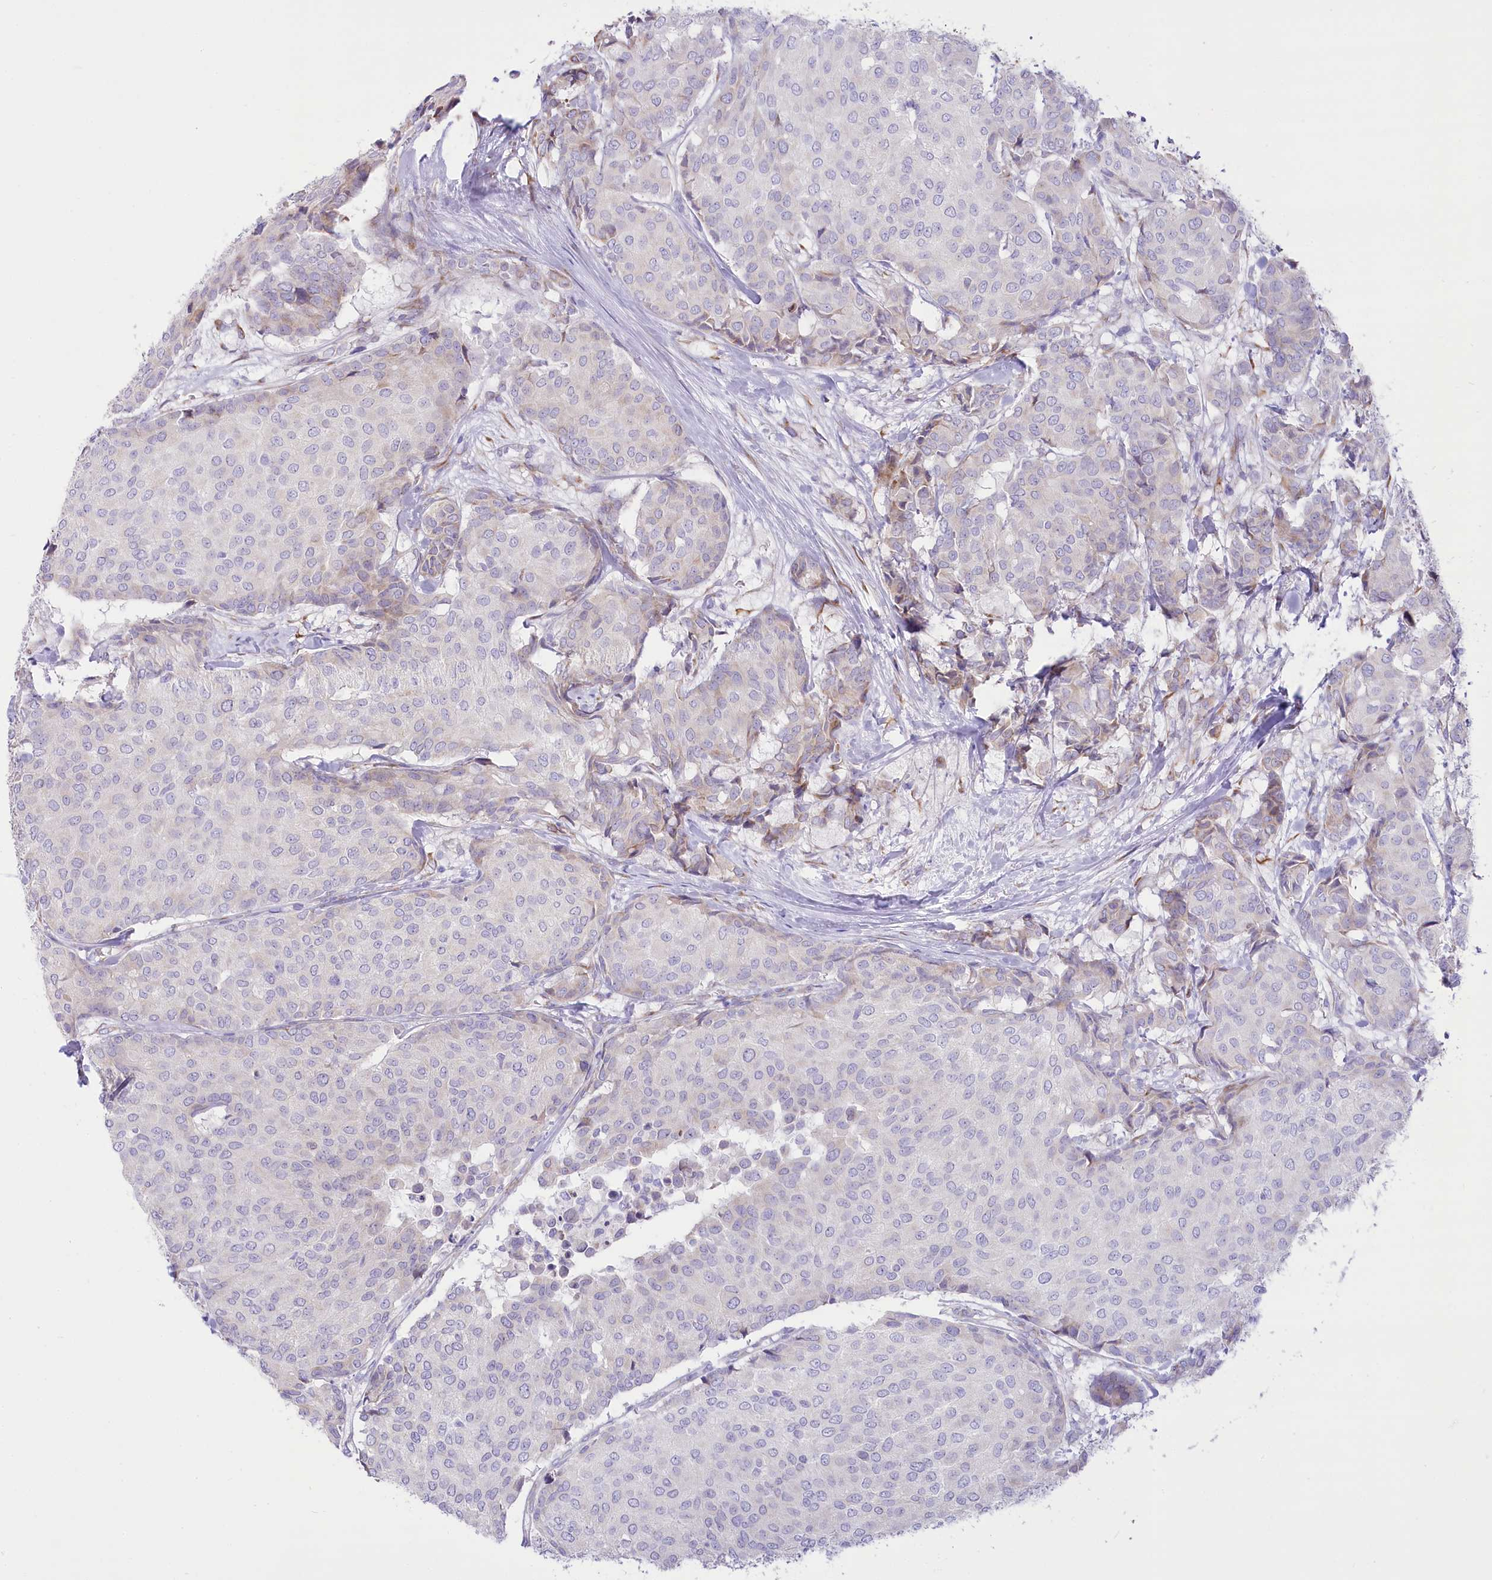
{"staining": {"intensity": "negative", "quantity": "none", "location": "none"}, "tissue": "breast cancer", "cell_type": "Tumor cells", "image_type": "cancer", "snomed": [{"axis": "morphology", "description": "Duct carcinoma"}, {"axis": "topography", "description": "Breast"}], "caption": "This is an IHC image of breast intraductal carcinoma. There is no staining in tumor cells.", "gene": "STT3B", "patient": {"sex": "female", "age": 75}}